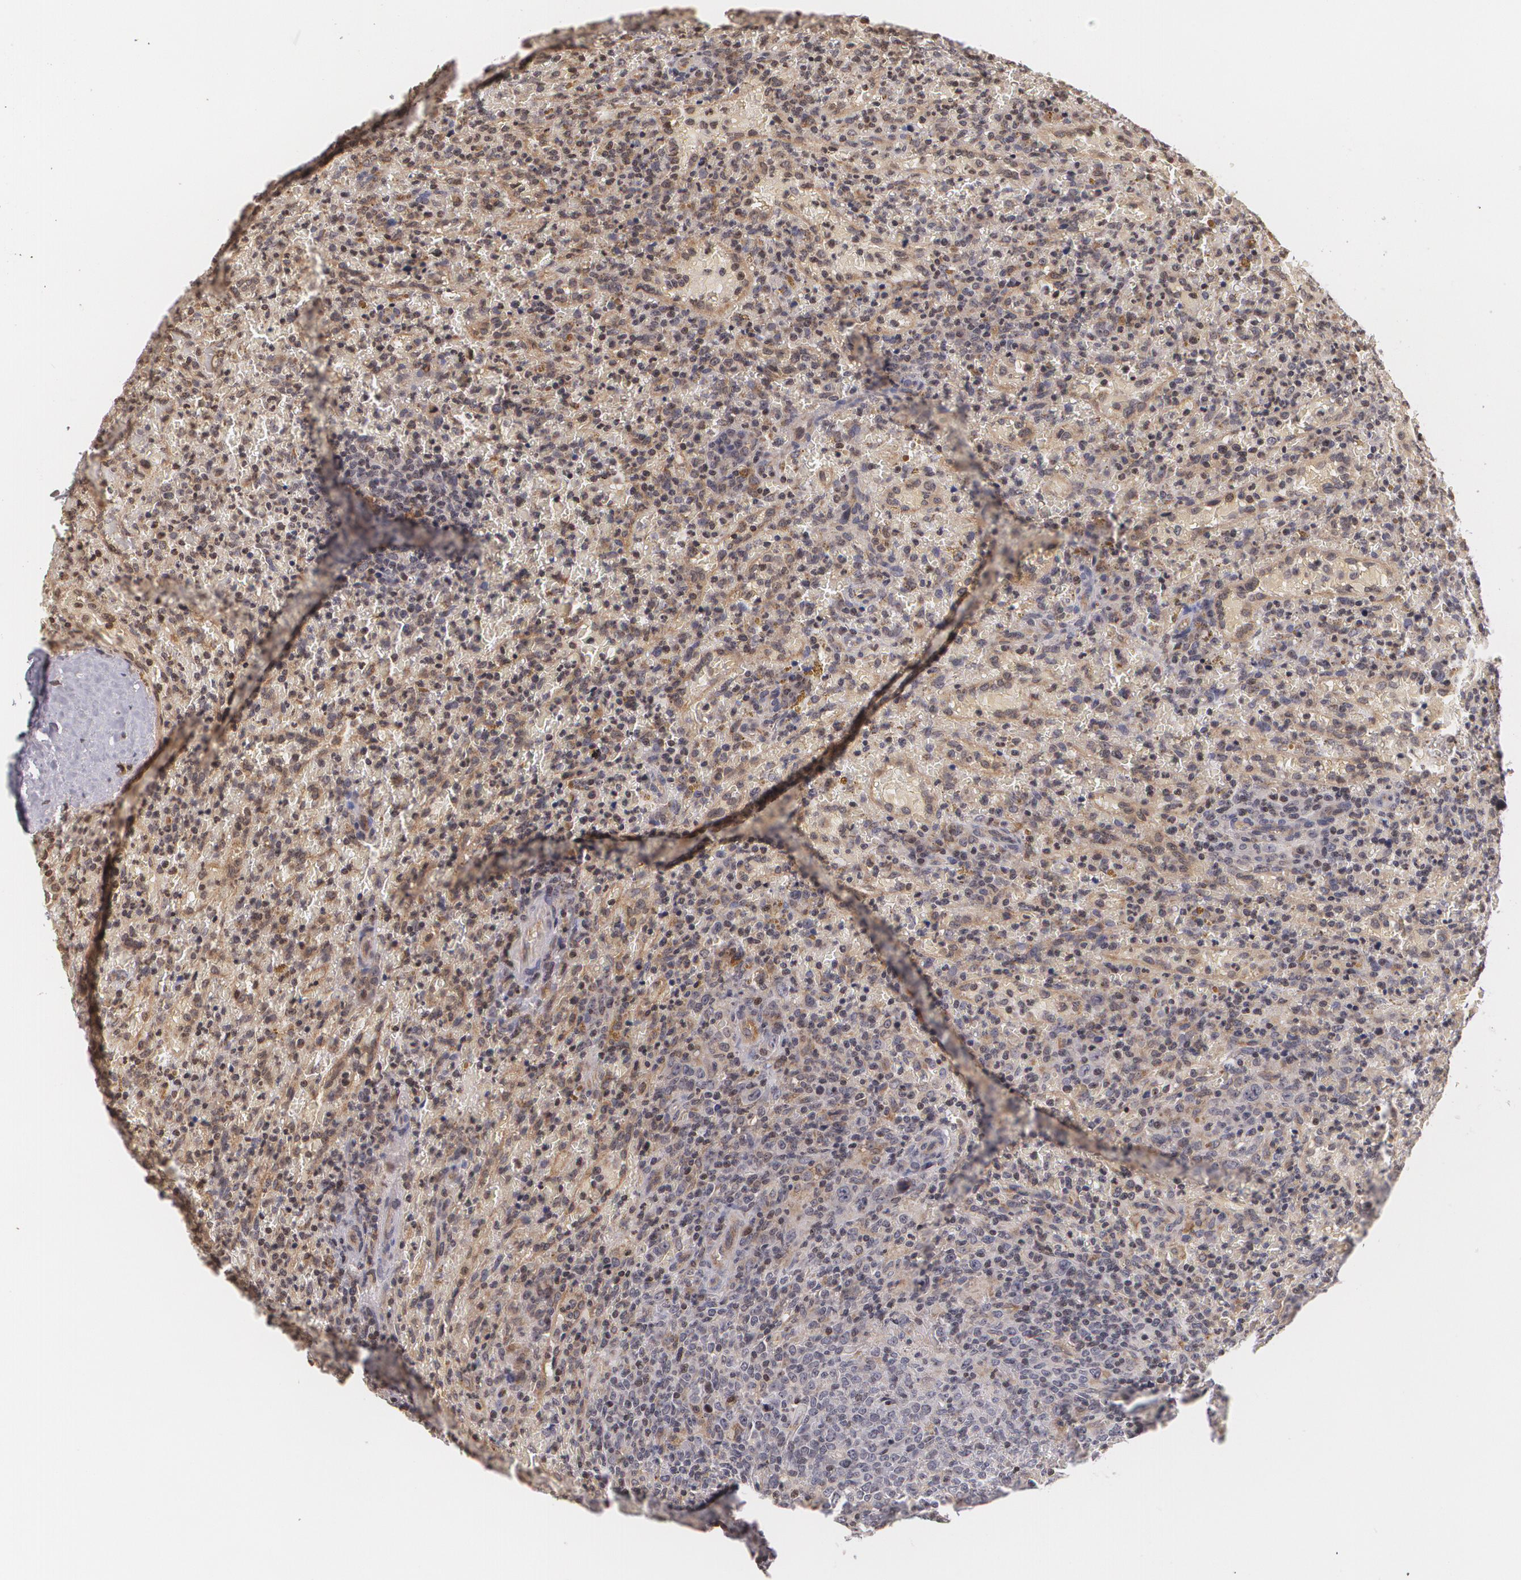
{"staining": {"intensity": "weak", "quantity": ">75%", "location": "cytoplasmic/membranous"}, "tissue": "lymphoma", "cell_type": "Tumor cells", "image_type": "cancer", "snomed": [{"axis": "morphology", "description": "Malignant lymphoma, non-Hodgkin's type, High grade"}, {"axis": "topography", "description": "Spleen"}, {"axis": "topography", "description": "Lymph node"}], "caption": "Protein positivity by IHC displays weak cytoplasmic/membranous expression in approximately >75% of tumor cells in lymphoma.", "gene": "VAV3", "patient": {"sex": "female", "age": 70}}